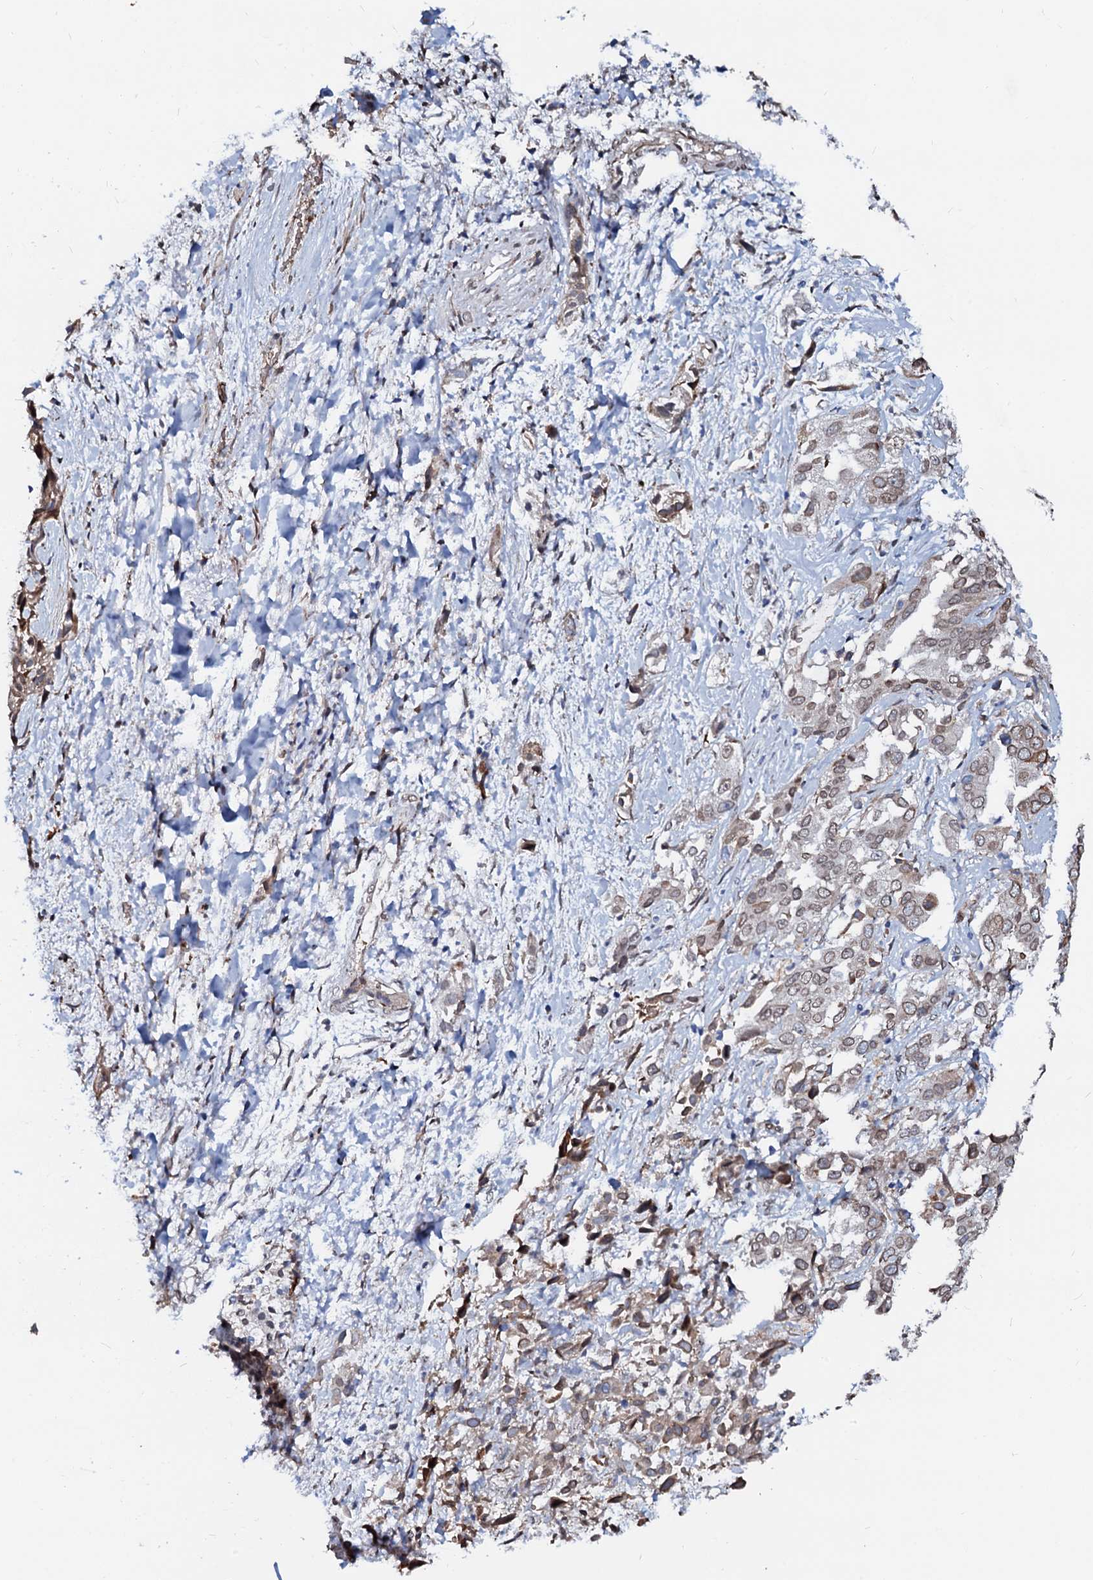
{"staining": {"intensity": "moderate", "quantity": ">75%", "location": "cytoplasmic/membranous"}, "tissue": "liver cancer", "cell_type": "Tumor cells", "image_type": "cancer", "snomed": [{"axis": "morphology", "description": "Cholangiocarcinoma"}, {"axis": "topography", "description": "Liver"}], "caption": "Protein staining shows moderate cytoplasmic/membranous staining in about >75% of tumor cells in liver cancer. (Brightfield microscopy of DAB IHC at high magnification).", "gene": "NRP2", "patient": {"sex": "female", "age": 52}}